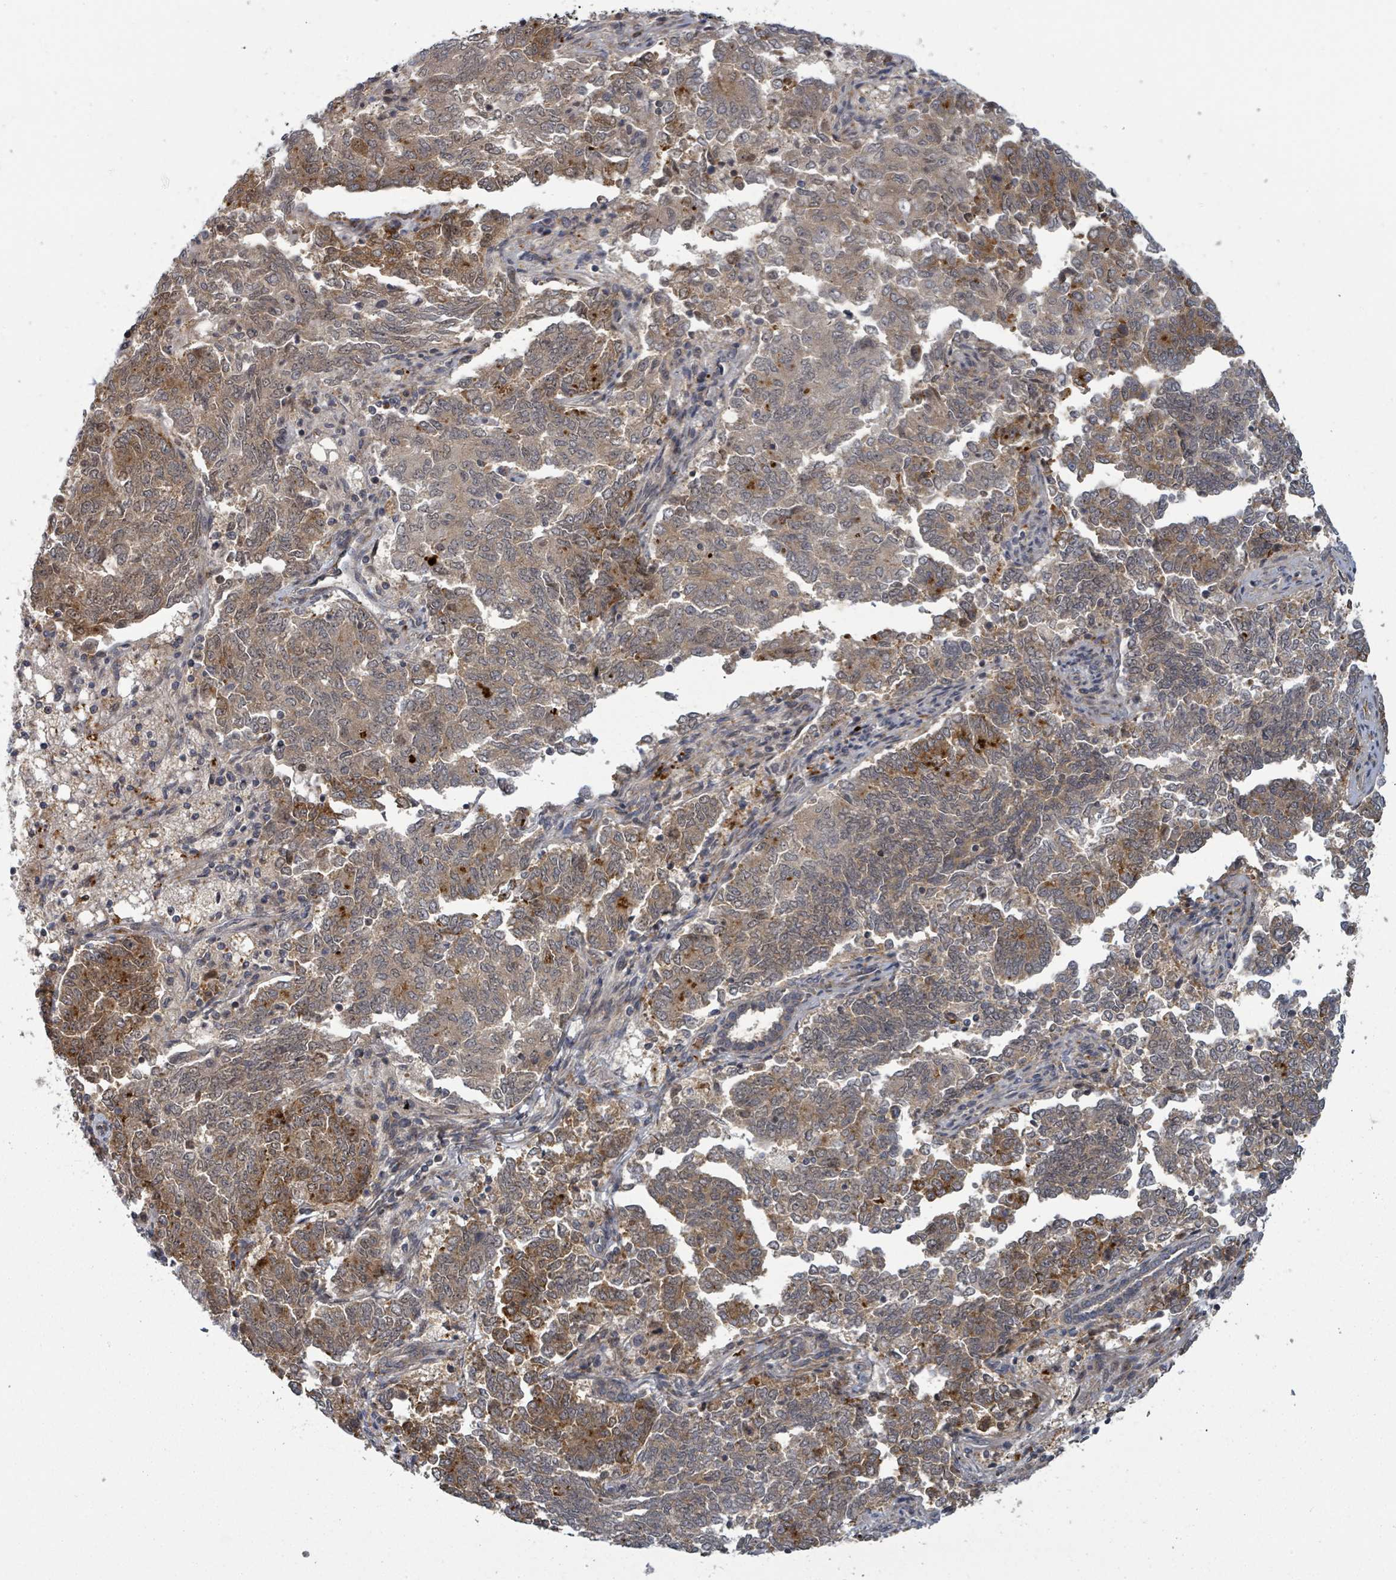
{"staining": {"intensity": "moderate", "quantity": ">75%", "location": "cytoplasmic/membranous"}, "tissue": "endometrial cancer", "cell_type": "Tumor cells", "image_type": "cancer", "snomed": [{"axis": "morphology", "description": "Adenocarcinoma, NOS"}, {"axis": "topography", "description": "Endometrium"}], "caption": "Endometrial adenocarcinoma stained for a protein reveals moderate cytoplasmic/membranous positivity in tumor cells.", "gene": "GTF3C1", "patient": {"sex": "female", "age": 80}}